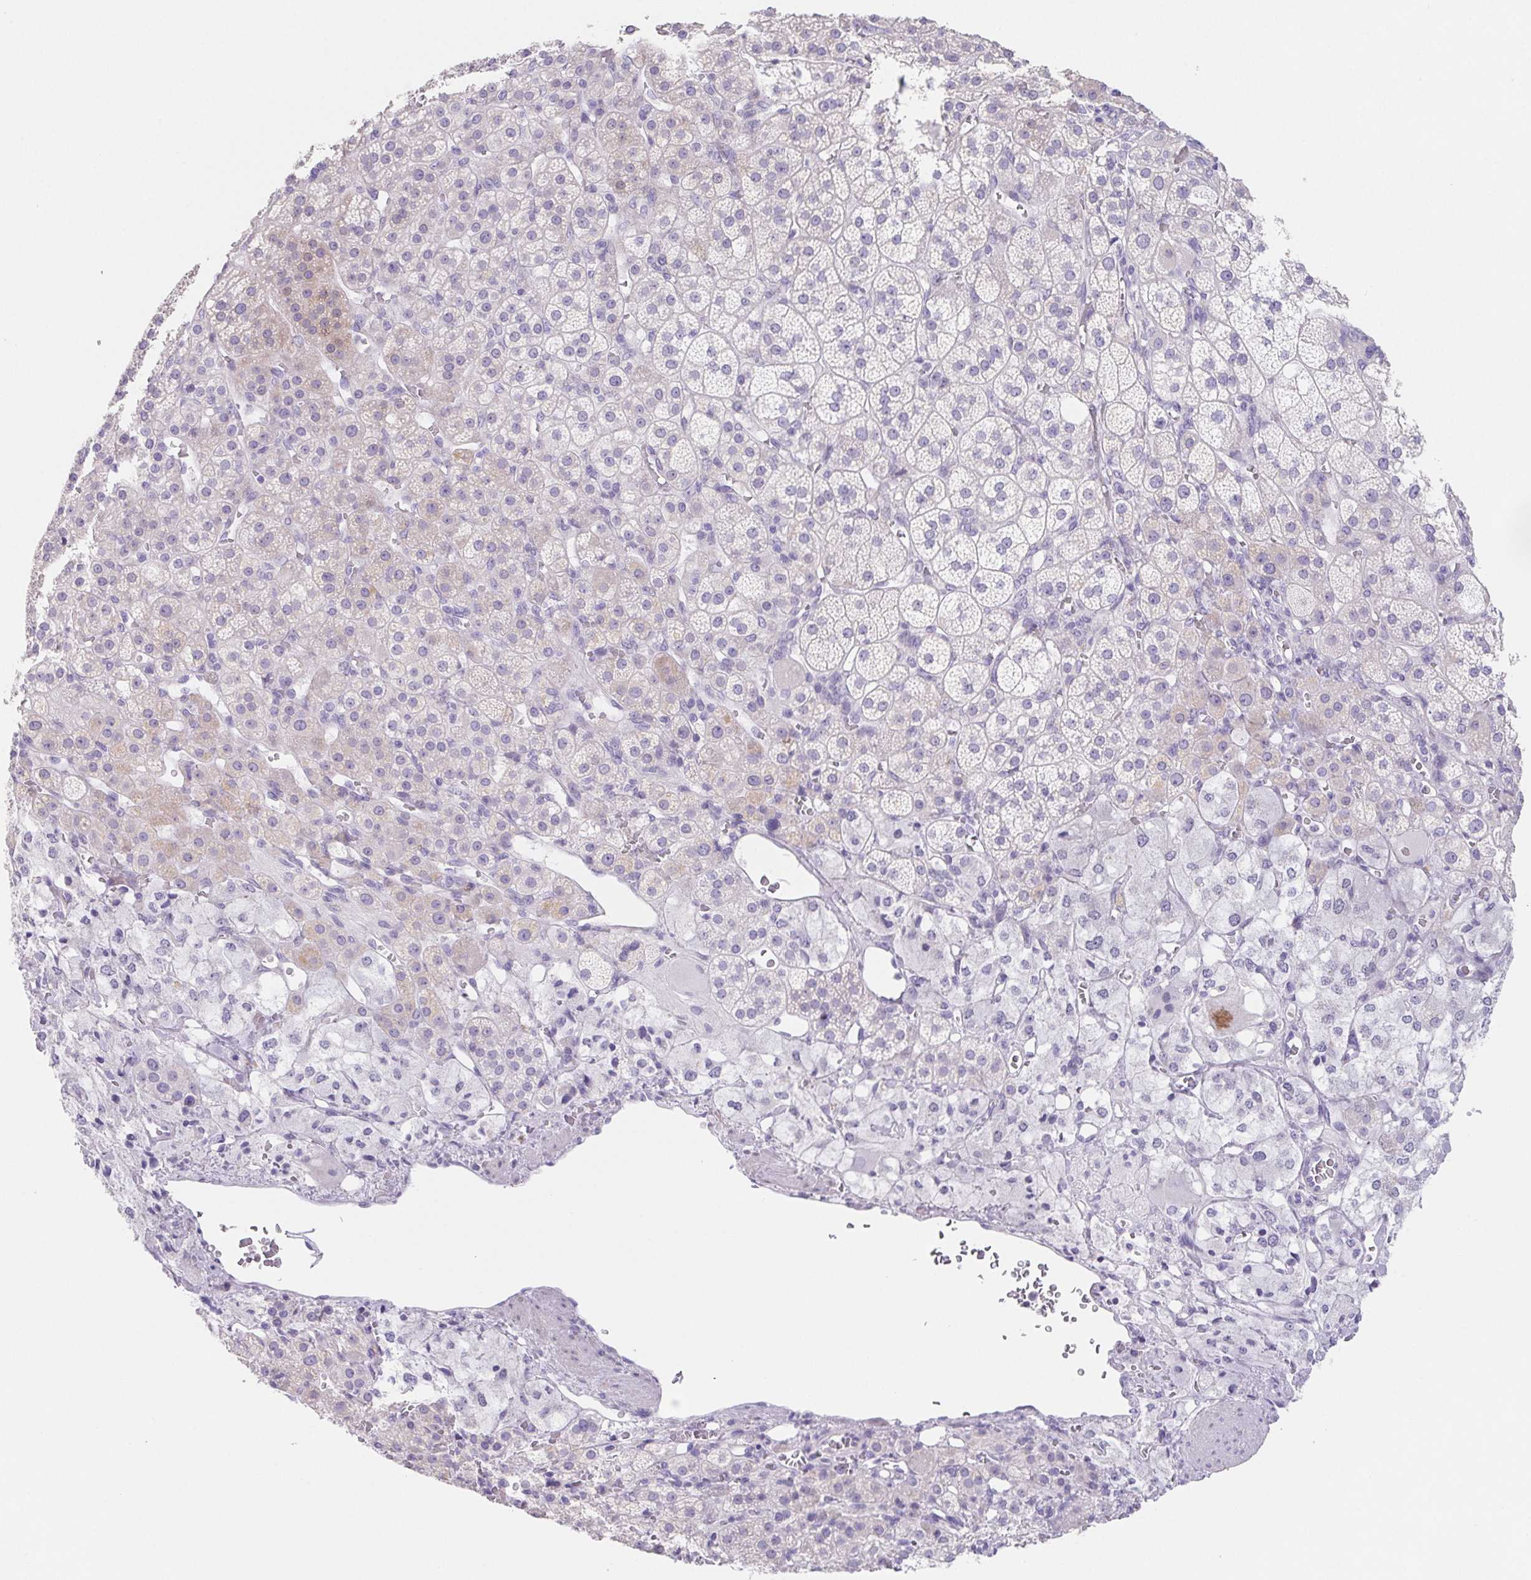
{"staining": {"intensity": "weak", "quantity": "<25%", "location": "cytoplasmic/membranous"}, "tissue": "adrenal gland", "cell_type": "Glandular cells", "image_type": "normal", "snomed": [{"axis": "morphology", "description": "Normal tissue, NOS"}, {"axis": "topography", "description": "Adrenal gland"}], "caption": "DAB immunohistochemical staining of unremarkable human adrenal gland demonstrates no significant staining in glandular cells.", "gene": "HDGFL1", "patient": {"sex": "female", "age": 60}}